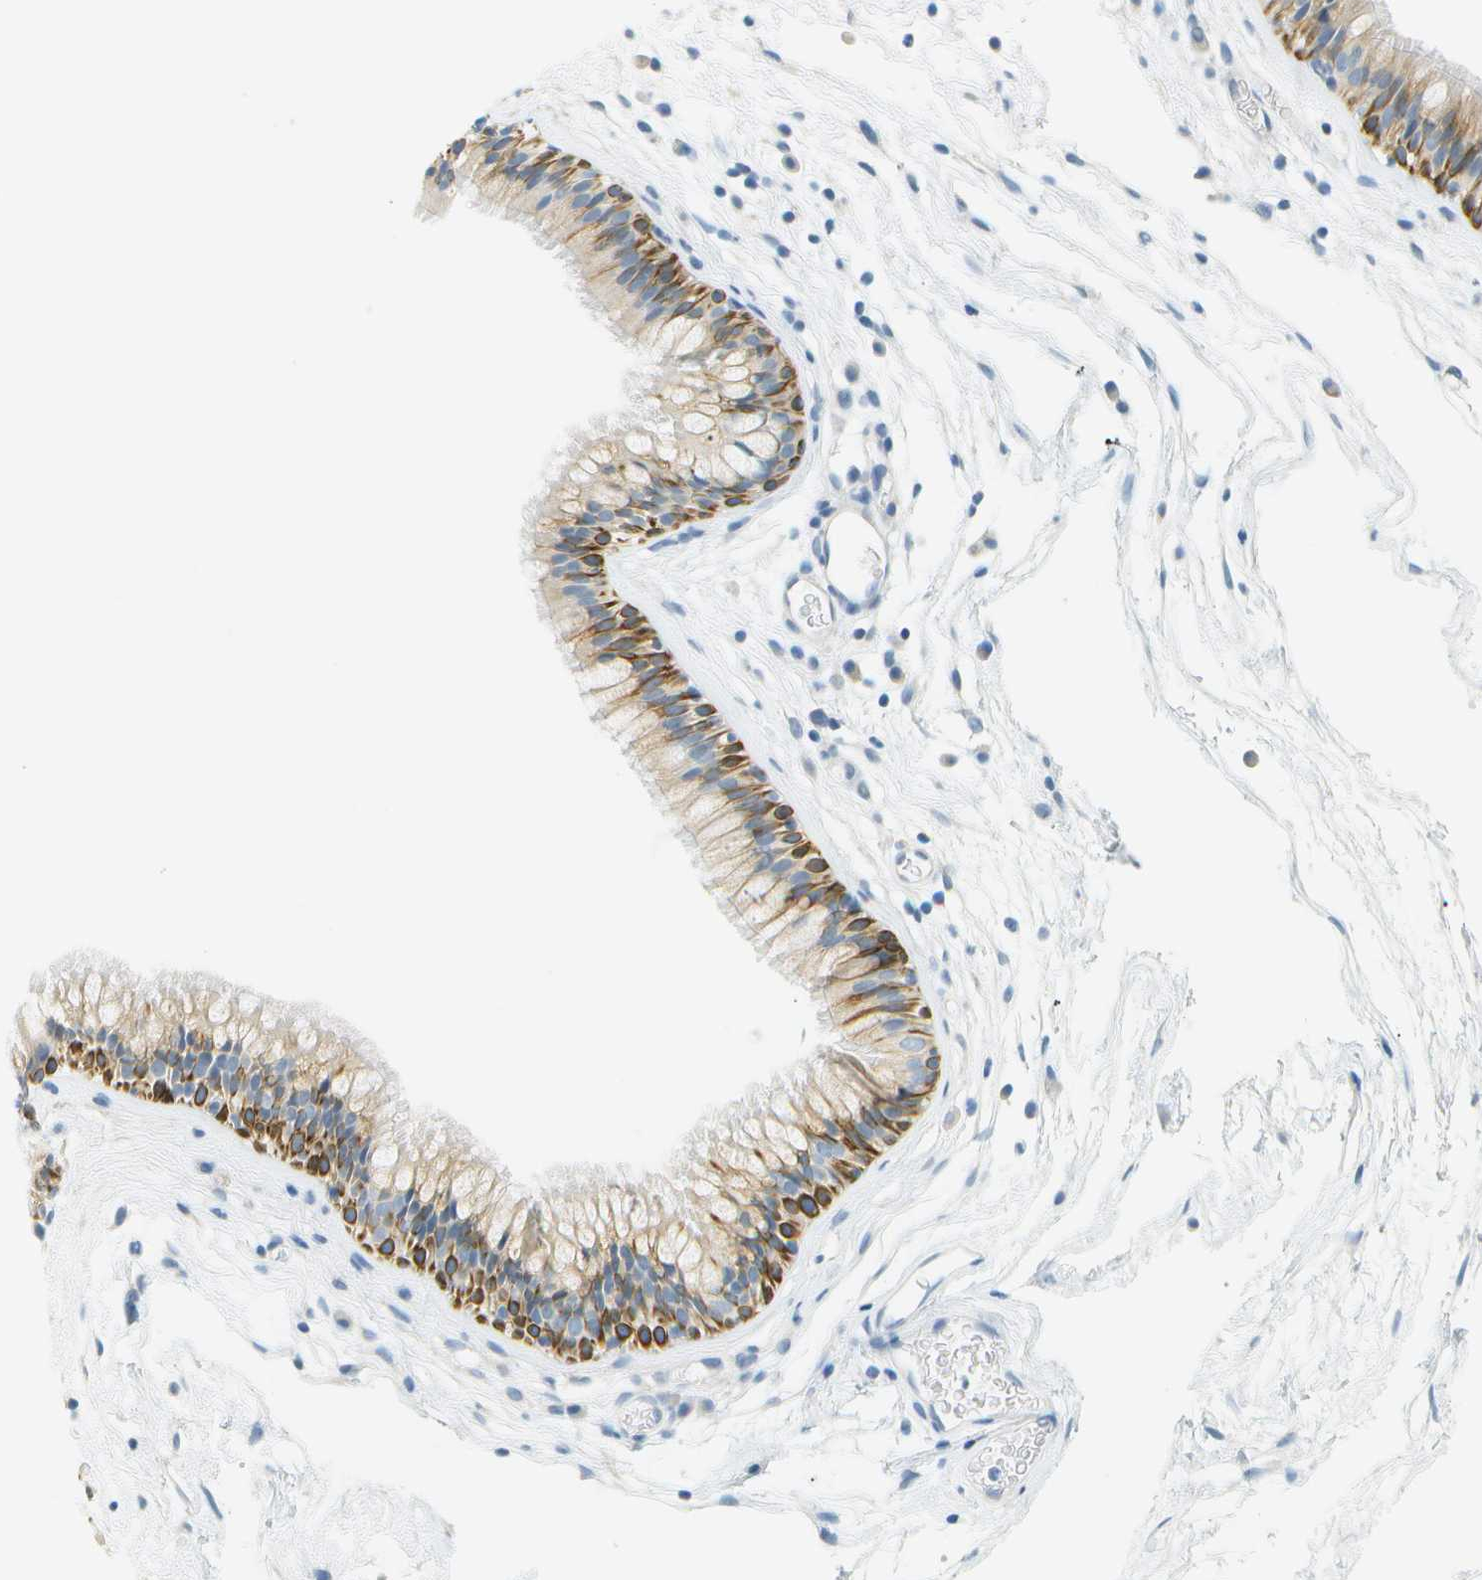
{"staining": {"intensity": "strong", "quantity": "25%-75%", "location": "cytoplasmic/membranous"}, "tissue": "nasopharynx", "cell_type": "Respiratory epithelial cells", "image_type": "normal", "snomed": [{"axis": "morphology", "description": "Normal tissue, NOS"}, {"axis": "morphology", "description": "Inflammation, NOS"}, {"axis": "topography", "description": "Nasopharynx"}], "caption": "Immunohistochemistry (IHC) (DAB) staining of unremarkable nasopharynx exhibits strong cytoplasmic/membranous protein staining in about 25%-75% of respiratory epithelial cells. Immunohistochemistry (IHC) stains the protein of interest in brown and the nuclei are stained blue.", "gene": "SMYD5", "patient": {"sex": "male", "age": 48}}